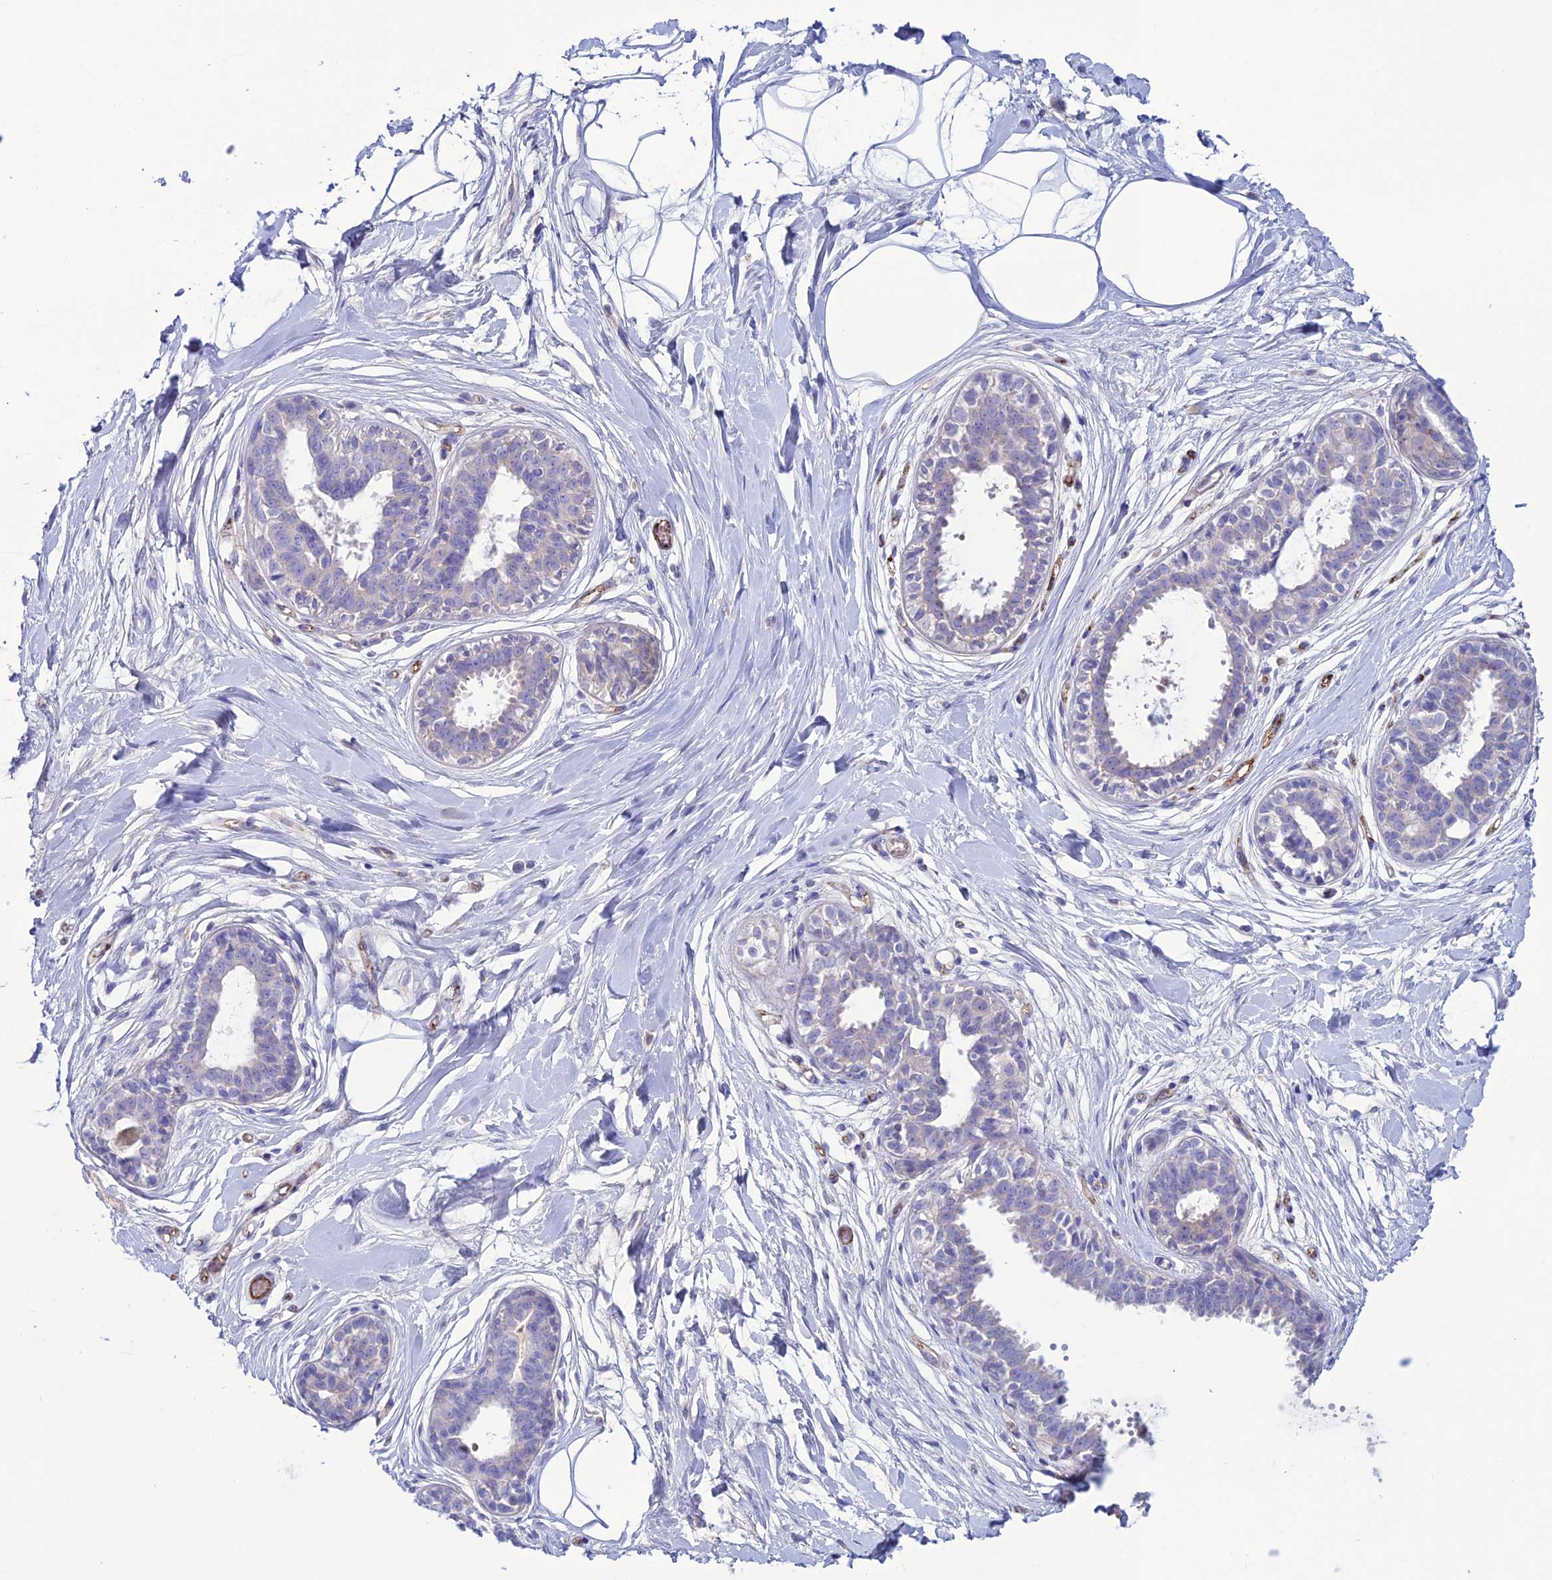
{"staining": {"intensity": "negative", "quantity": "none", "location": "none"}, "tissue": "breast", "cell_type": "Adipocytes", "image_type": "normal", "snomed": [{"axis": "morphology", "description": "Normal tissue, NOS"}, {"axis": "topography", "description": "Breast"}], "caption": "Breast was stained to show a protein in brown. There is no significant staining in adipocytes. (Stains: DAB IHC with hematoxylin counter stain, Microscopy: brightfield microscopy at high magnification).", "gene": "CDC42EP5", "patient": {"sex": "female", "age": 45}}